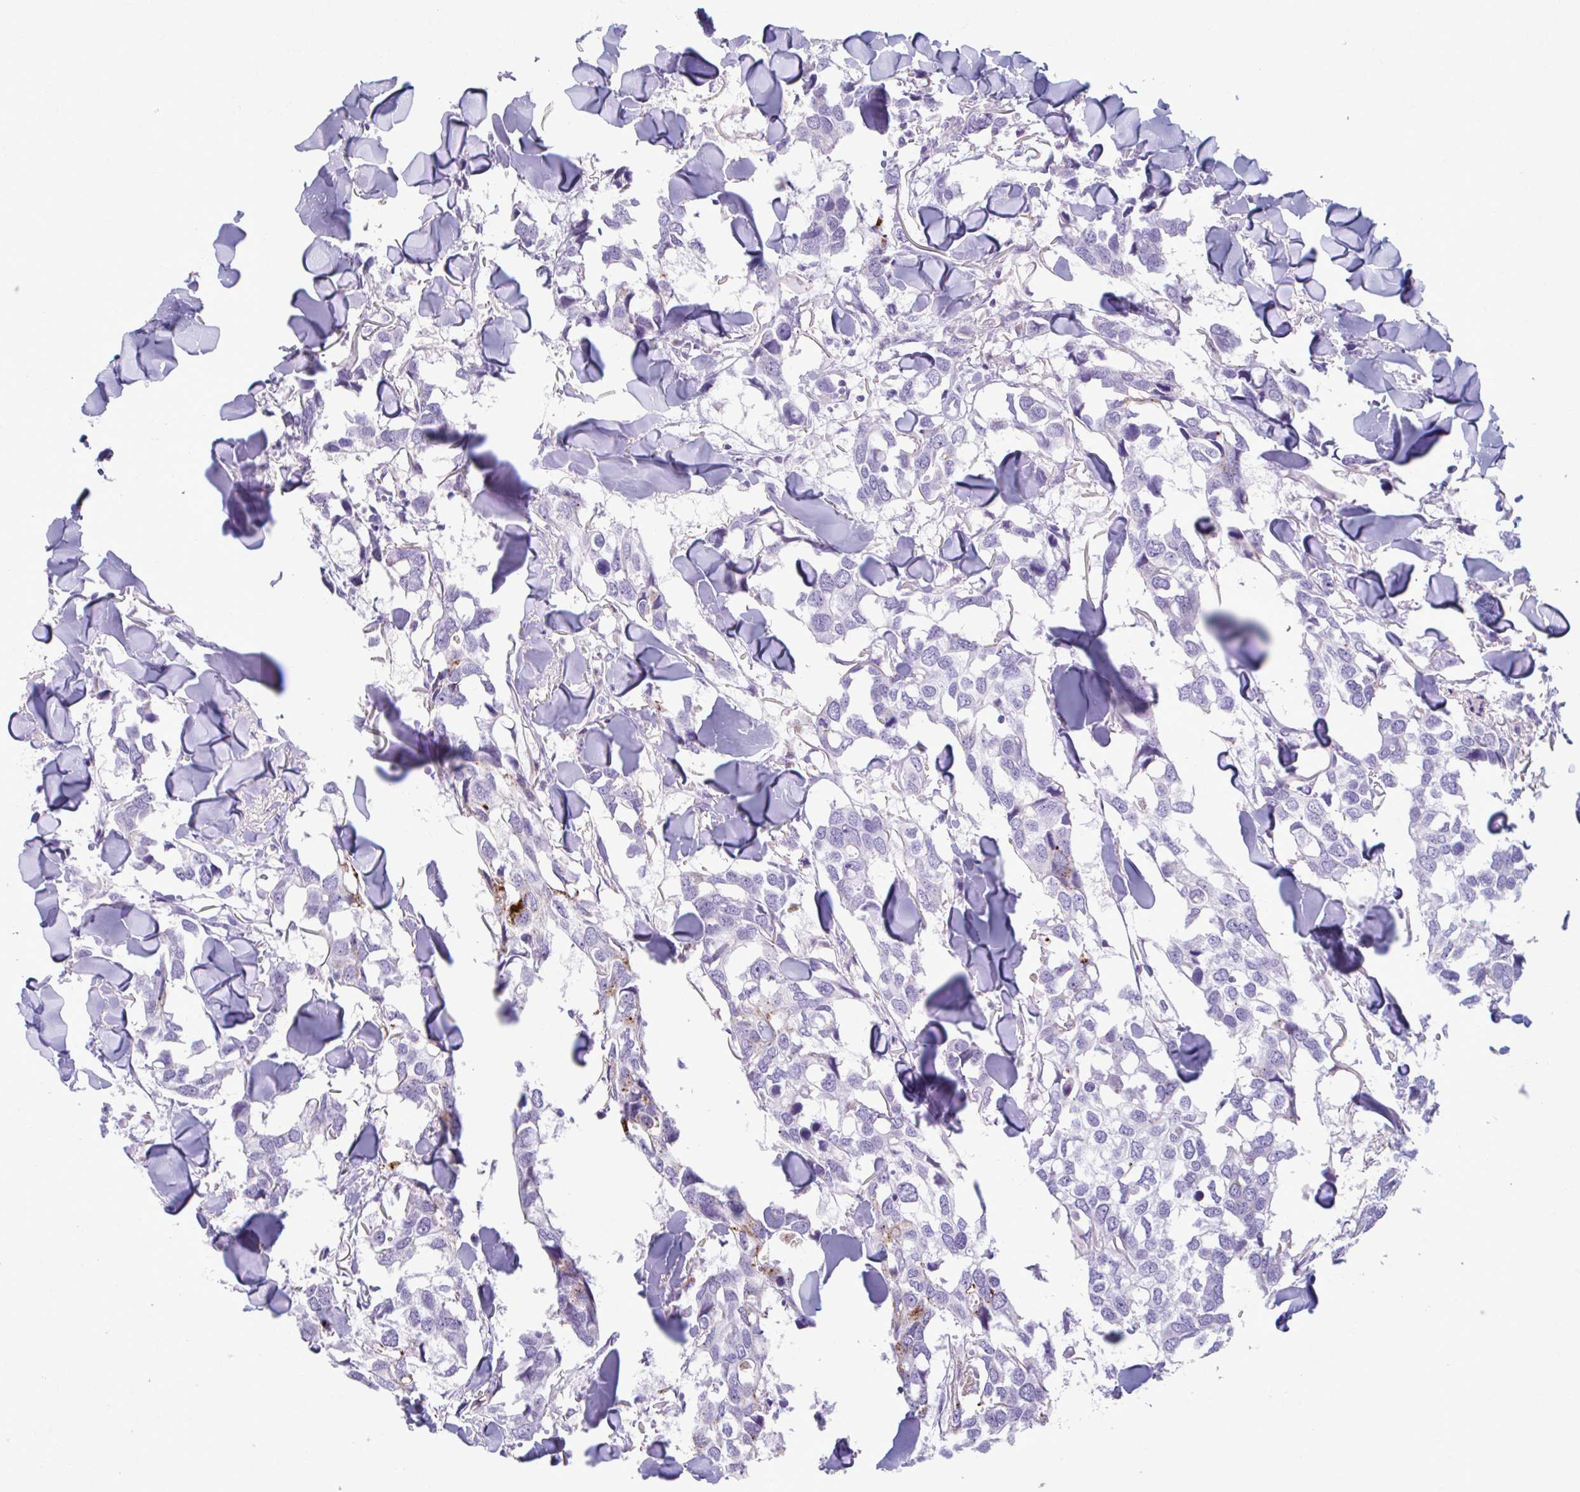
{"staining": {"intensity": "moderate", "quantity": "<25%", "location": "cytoplasmic/membranous"}, "tissue": "breast cancer", "cell_type": "Tumor cells", "image_type": "cancer", "snomed": [{"axis": "morphology", "description": "Duct carcinoma"}, {"axis": "topography", "description": "Breast"}], "caption": "Moderate cytoplasmic/membranous protein staining is appreciated in about <25% of tumor cells in breast intraductal carcinoma.", "gene": "C12orf71", "patient": {"sex": "female", "age": 83}}